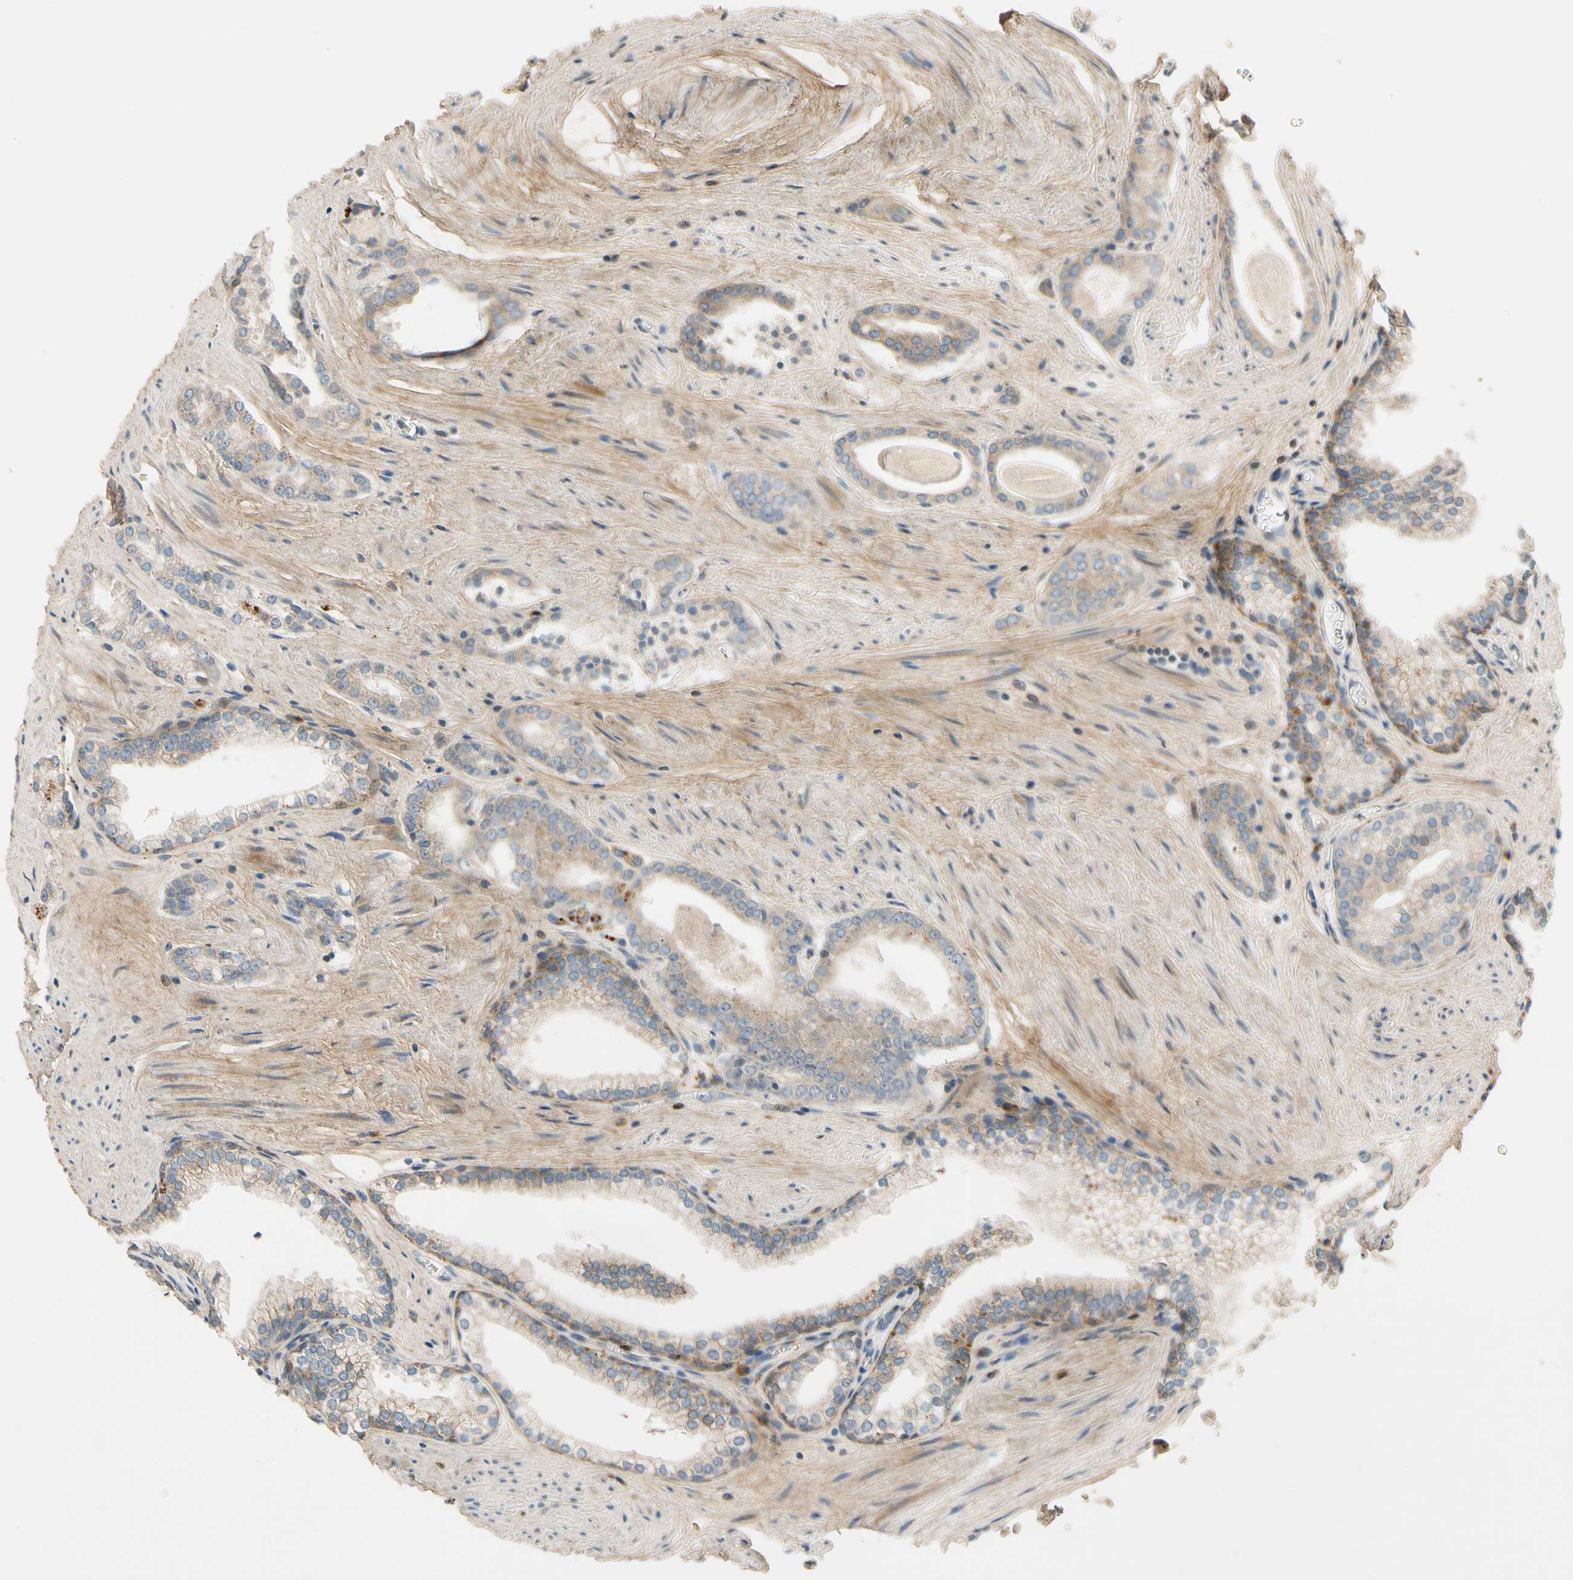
{"staining": {"intensity": "moderate", "quantity": ">75%", "location": "cytoplasmic/membranous"}, "tissue": "prostate cancer", "cell_type": "Tumor cells", "image_type": "cancer", "snomed": [{"axis": "morphology", "description": "Adenocarcinoma, Low grade"}, {"axis": "topography", "description": "Prostate"}], "caption": "A high-resolution photomicrograph shows immunohistochemistry (IHC) staining of adenocarcinoma (low-grade) (prostate), which exhibits moderate cytoplasmic/membranous staining in about >75% of tumor cells.", "gene": "MST1R", "patient": {"sex": "male", "age": 60}}